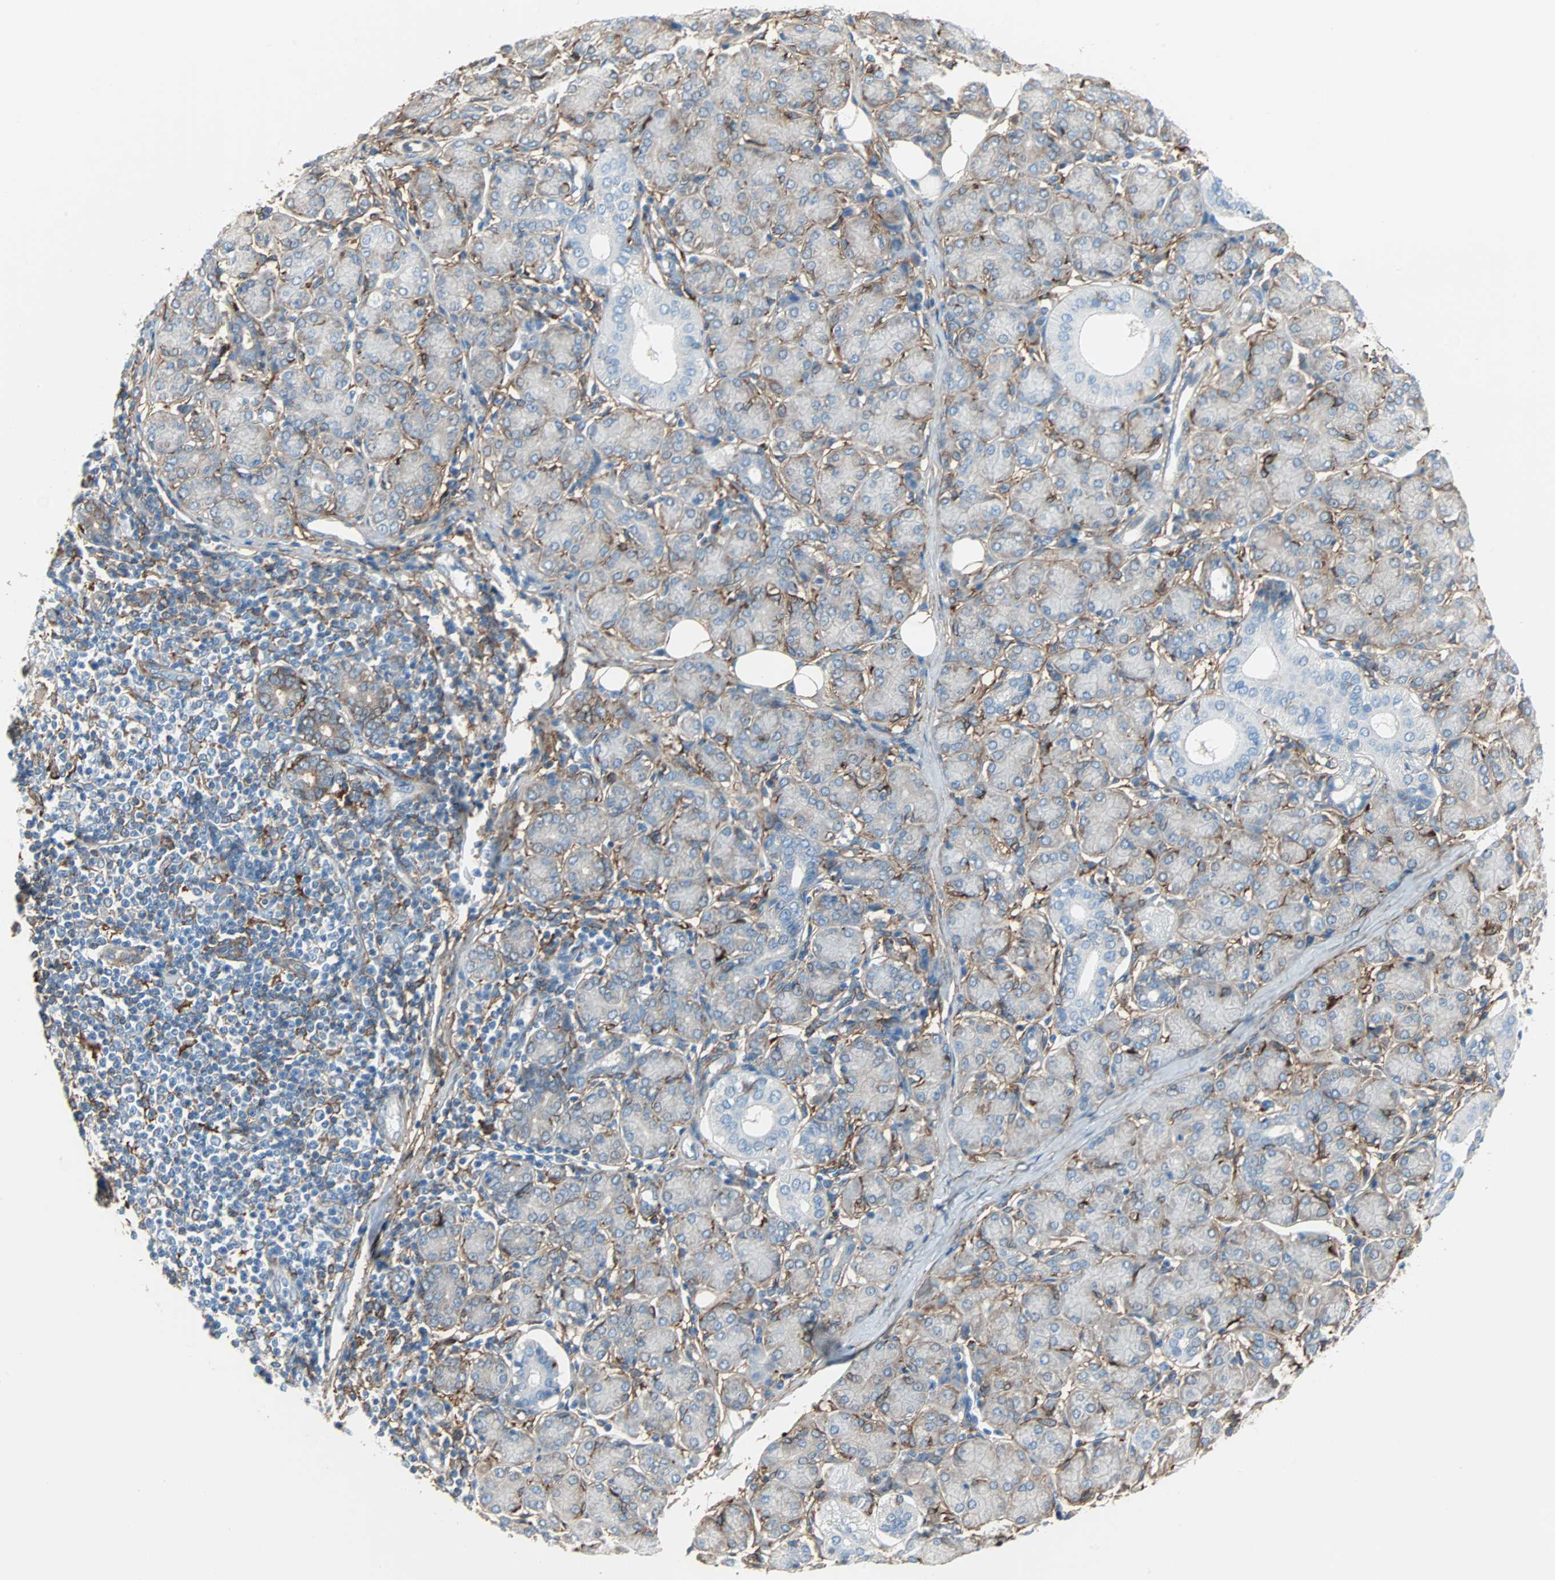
{"staining": {"intensity": "weak", "quantity": "<25%", "location": "cytoplasmic/membranous"}, "tissue": "salivary gland", "cell_type": "Glandular cells", "image_type": "normal", "snomed": [{"axis": "morphology", "description": "Normal tissue, NOS"}, {"axis": "morphology", "description": "Inflammation, NOS"}, {"axis": "topography", "description": "Lymph node"}, {"axis": "topography", "description": "Salivary gland"}], "caption": "High power microscopy photomicrograph of an IHC micrograph of benign salivary gland, revealing no significant staining in glandular cells. The staining is performed using DAB brown chromogen with nuclei counter-stained in using hematoxylin.", "gene": "EPB41L2", "patient": {"sex": "male", "age": 3}}